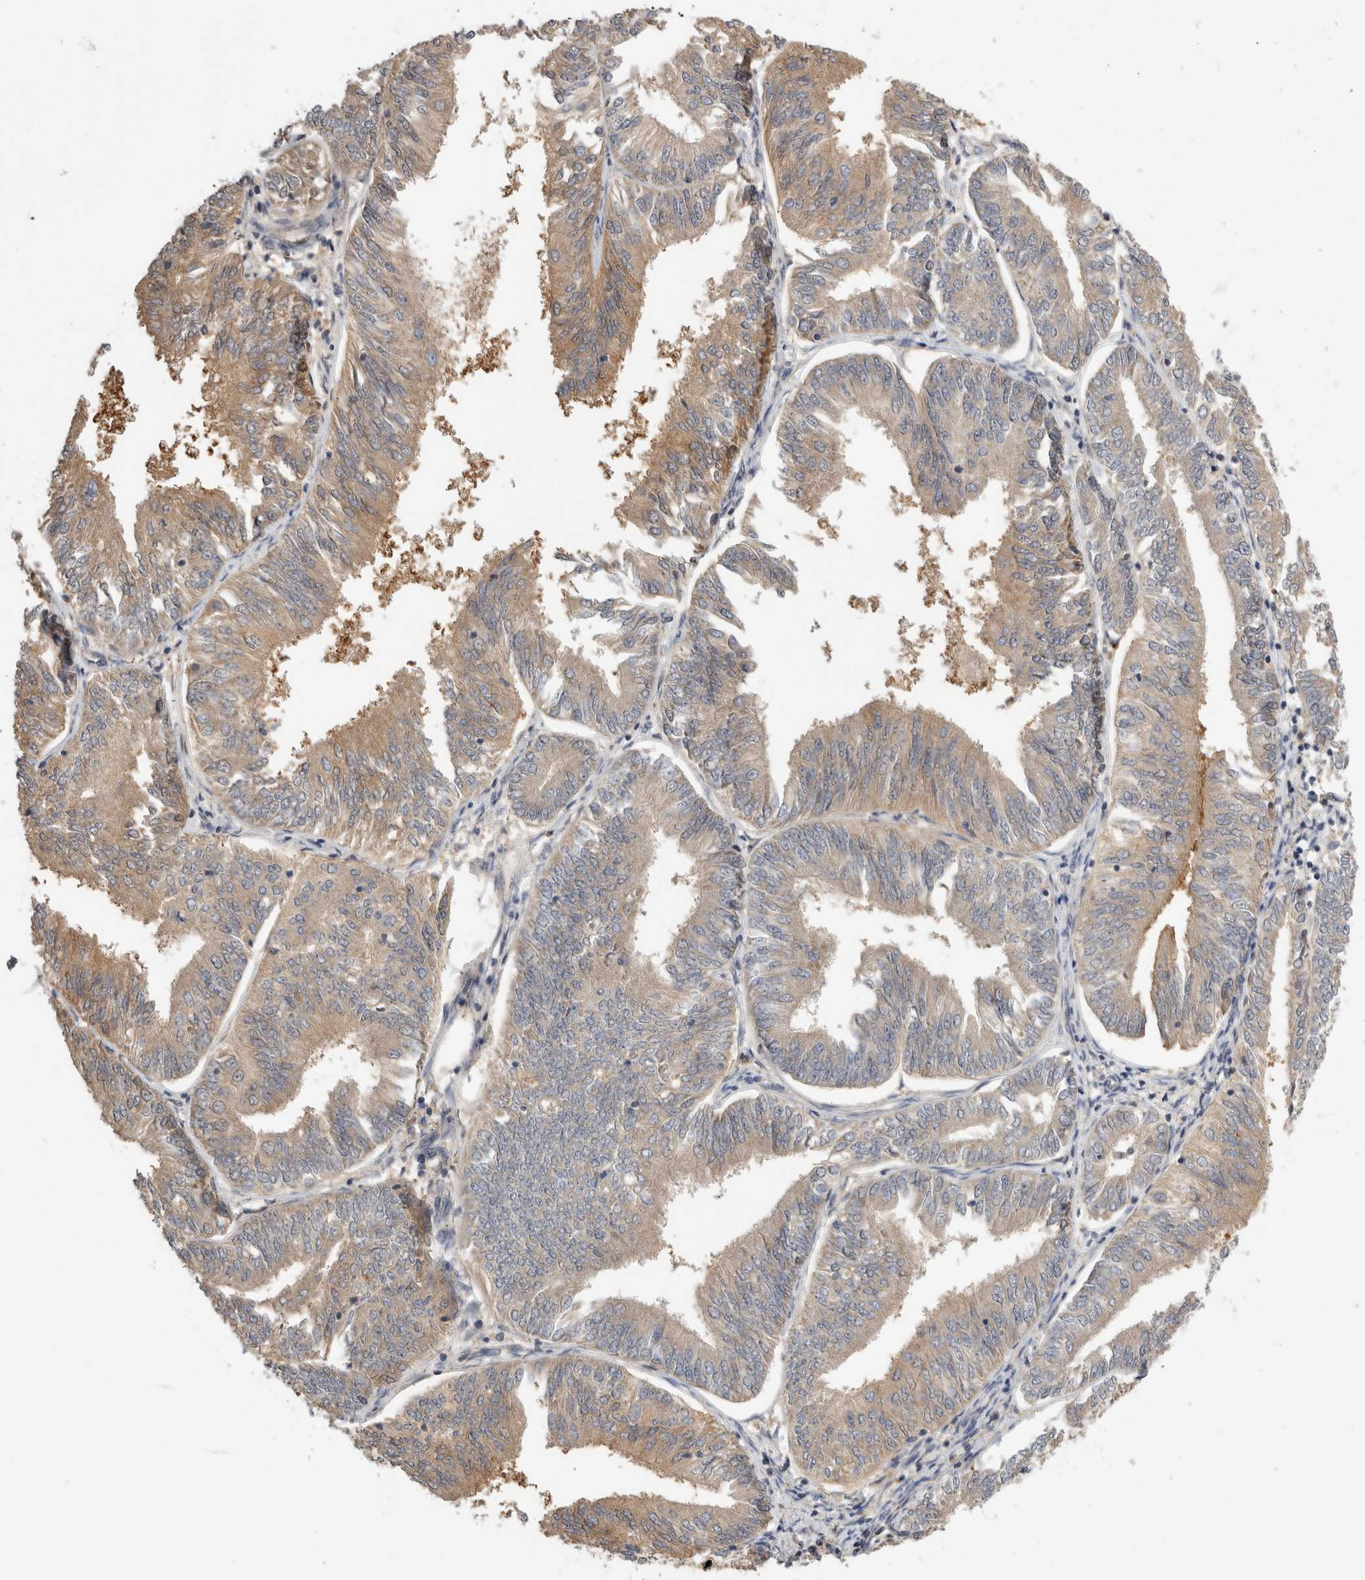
{"staining": {"intensity": "moderate", "quantity": "25%-75%", "location": "cytoplasmic/membranous"}, "tissue": "endometrial cancer", "cell_type": "Tumor cells", "image_type": "cancer", "snomed": [{"axis": "morphology", "description": "Adenocarcinoma, NOS"}, {"axis": "topography", "description": "Endometrium"}], "caption": "A high-resolution micrograph shows IHC staining of endometrial cancer (adenocarcinoma), which reveals moderate cytoplasmic/membranous positivity in about 25%-75% of tumor cells.", "gene": "PGM1", "patient": {"sex": "female", "age": 58}}